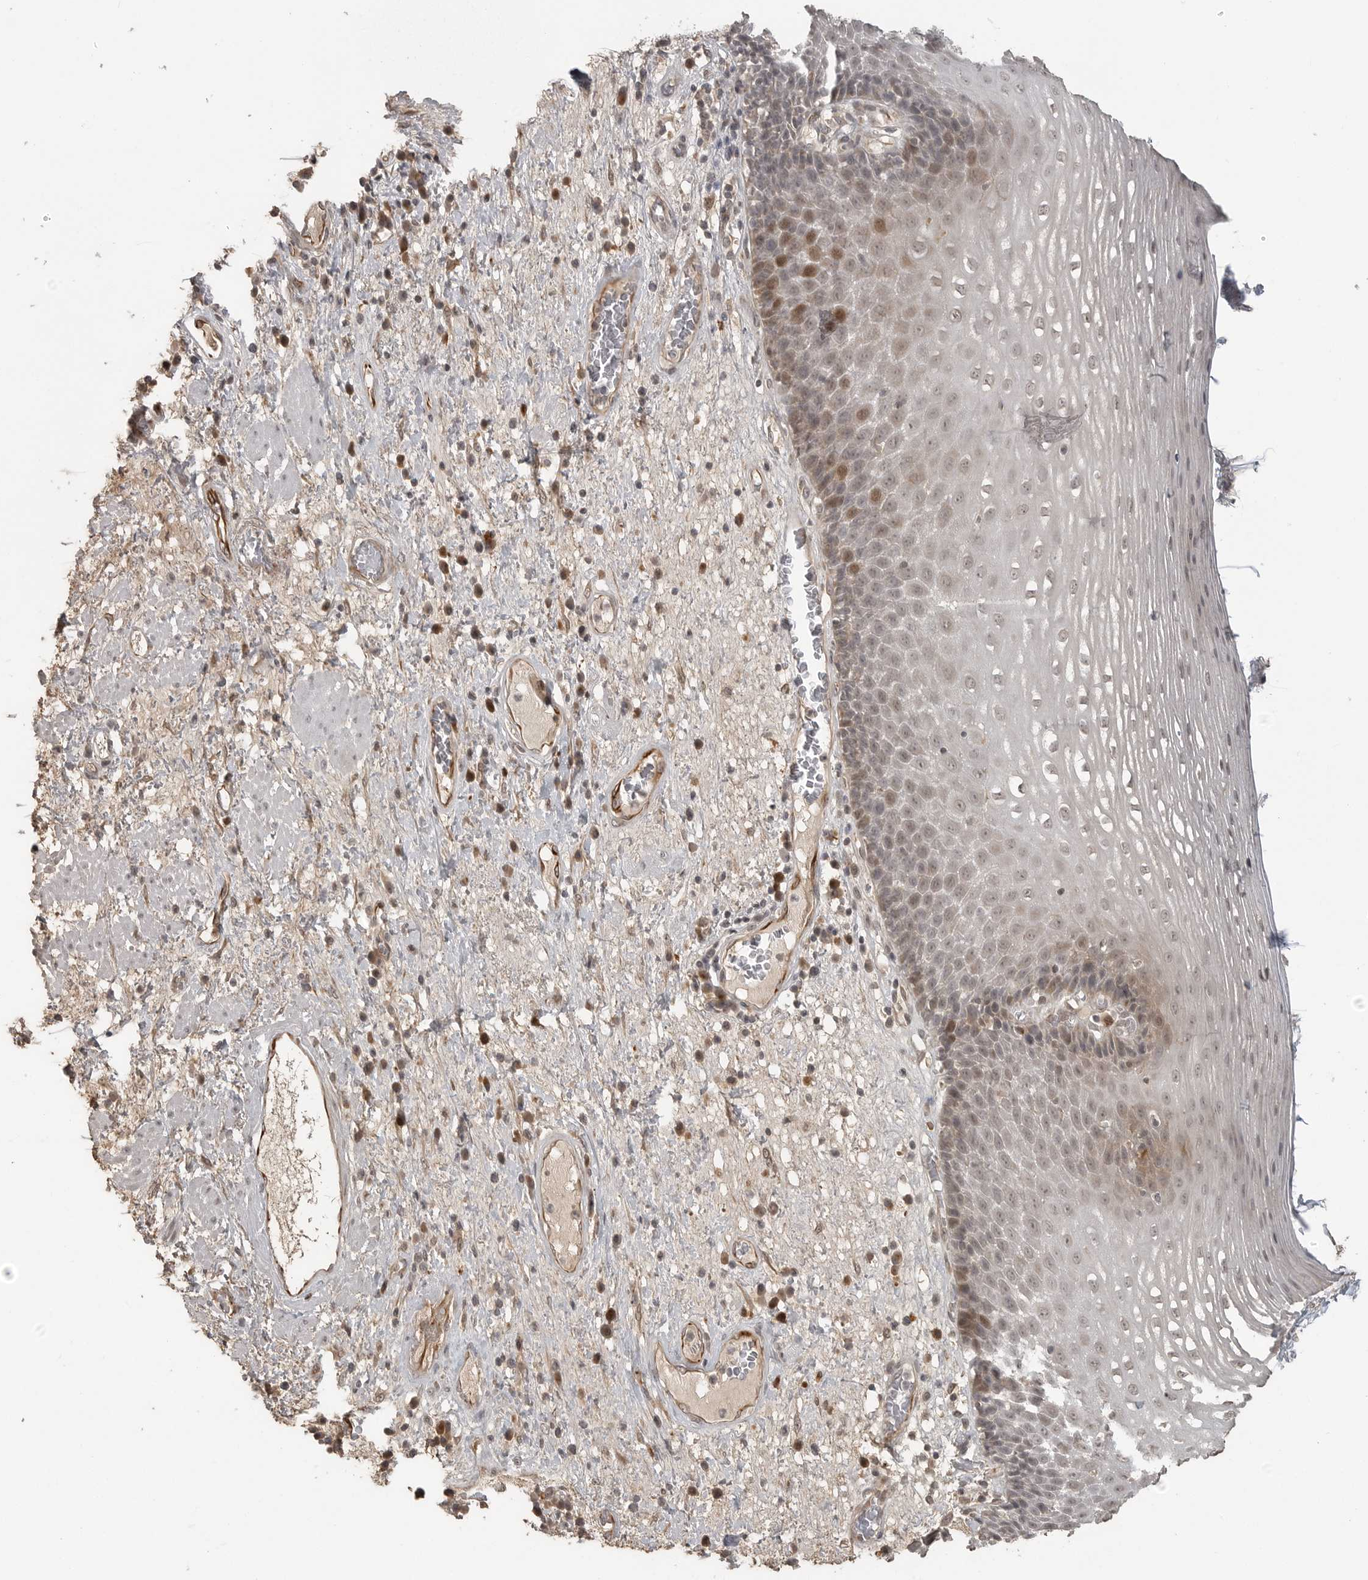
{"staining": {"intensity": "moderate", "quantity": "<25%", "location": "nuclear"}, "tissue": "esophagus", "cell_type": "Squamous epithelial cells", "image_type": "normal", "snomed": [{"axis": "morphology", "description": "Normal tissue, NOS"}, {"axis": "morphology", "description": "Adenocarcinoma, NOS"}, {"axis": "topography", "description": "Esophagus"}], "caption": "The immunohistochemical stain highlights moderate nuclear positivity in squamous epithelial cells of normal esophagus. The staining was performed using DAB (3,3'-diaminobenzidine), with brown indicating positive protein expression. Nuclei are stained blue with hematoxylin.", "gene": "SMG8", "patient": {"sex": "male", "age": 62}}